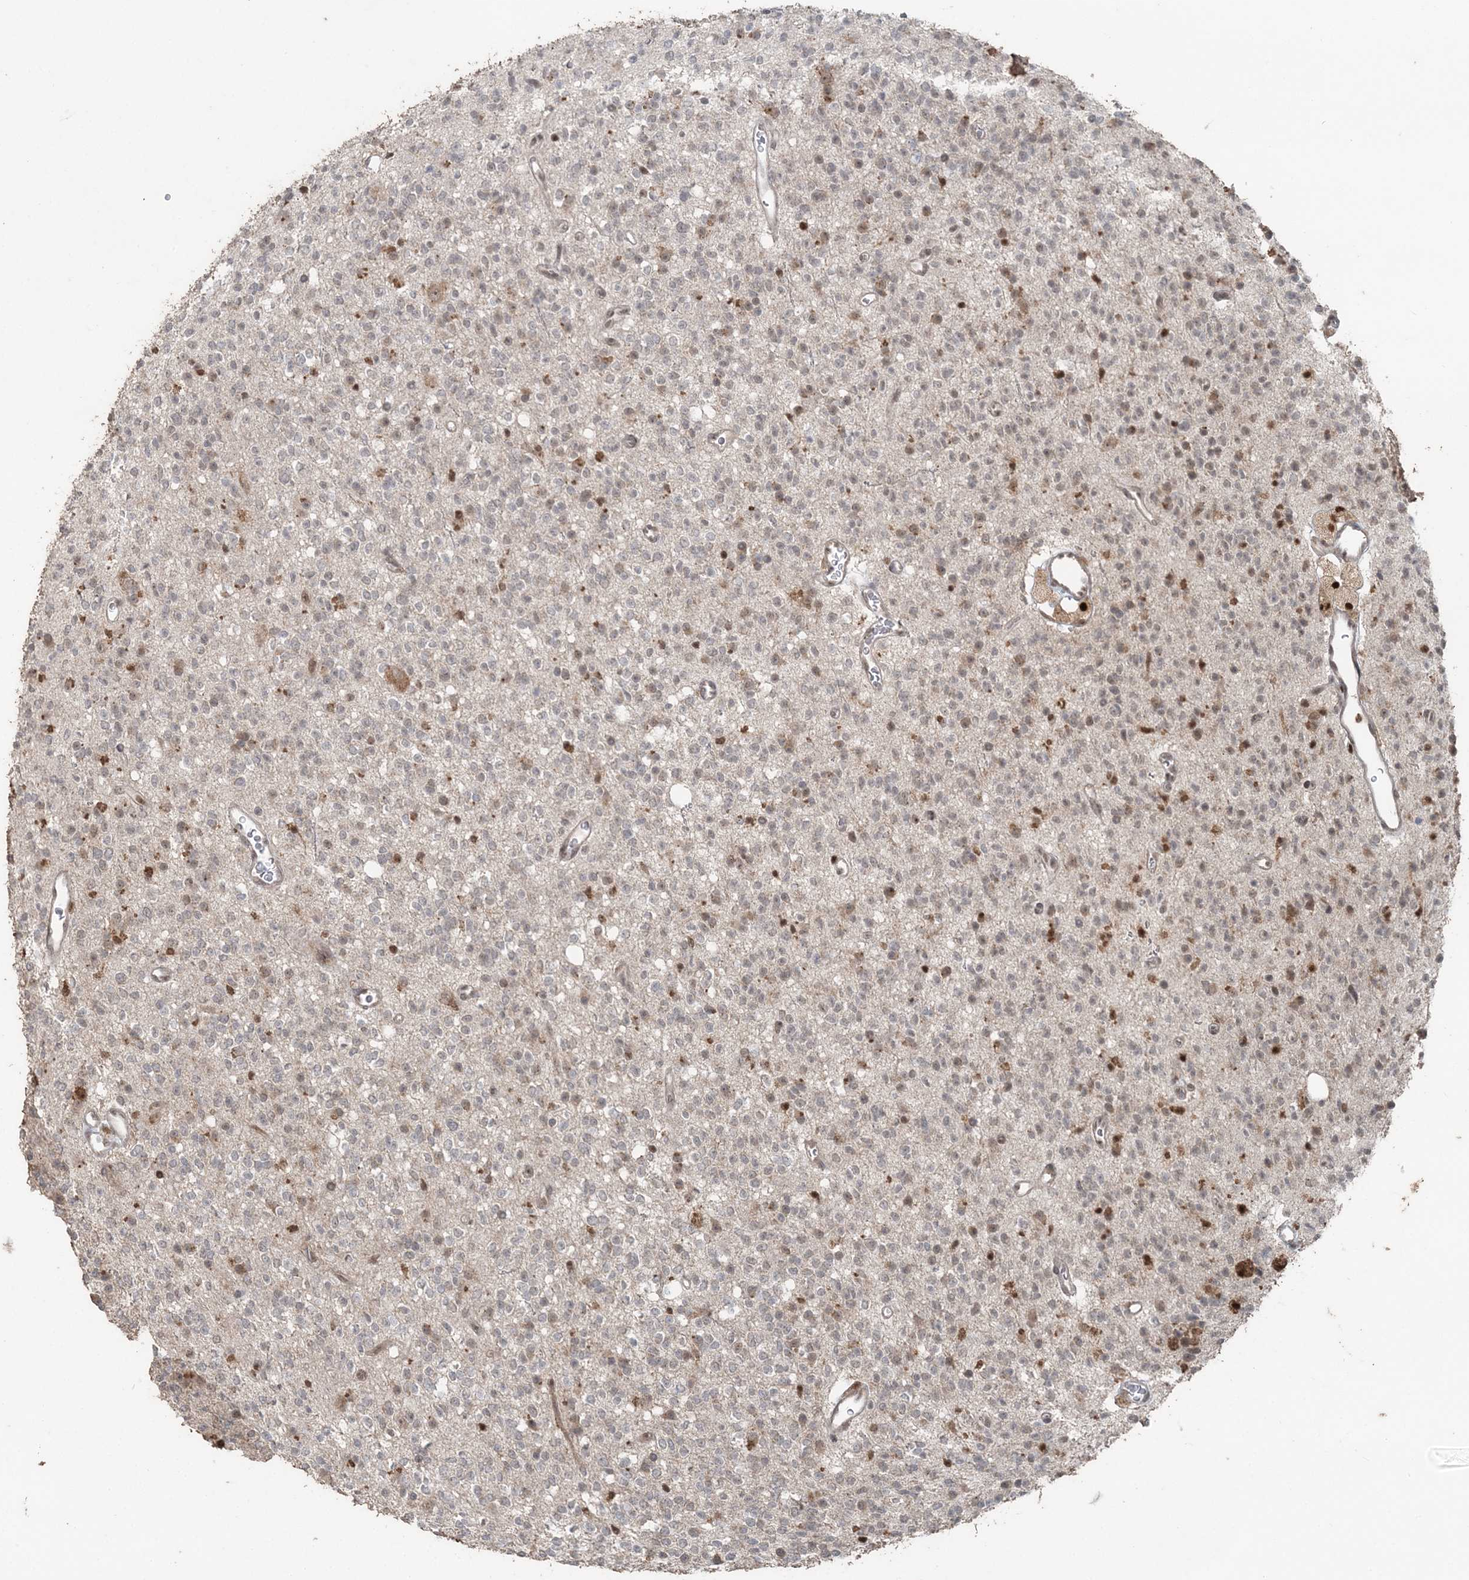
{"staining": {"intensity": "weak", "quantity": "<25%", "location": "cytoplasmic/membranous"}, "tissue": "glioma", "cell_type": "Tumor cells", "image_type": "cancer", "snomed": [{"axis": "morphology", "description": "Glioma, malignant, High grade"}, {"axis": "topography", "description": "Brain"}], "caption": "The image displays no significant staining in tumor cells of malignant high-grade glioma.", "gene": "SLU7", "patient": {"sex": "male", "age": 34}}